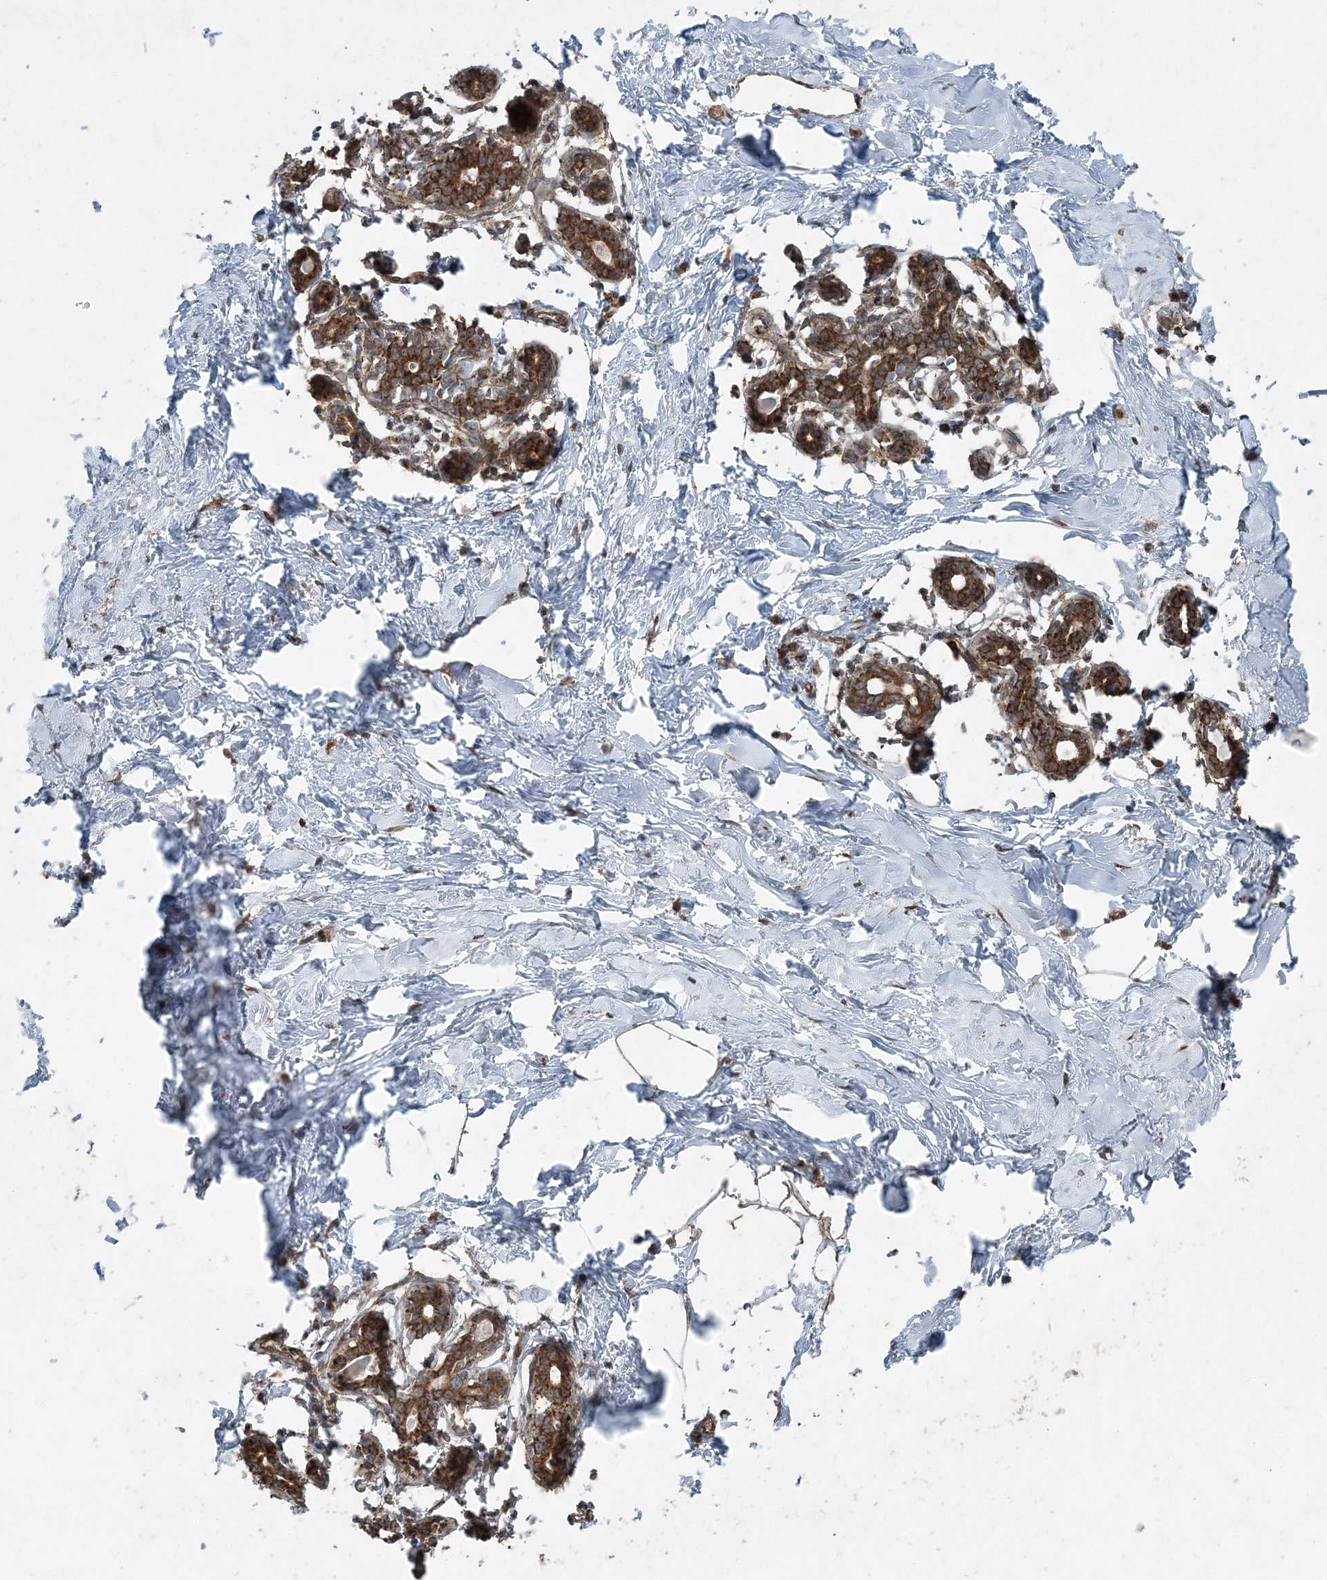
{"staining": {"intensity": "moderate", "quantity": ">75%", "location": "cytoplasmic/membranous"}, "tissue": "breast", "cell_type": "Adipocytes", "image_type": "normal", "snomed": [{"axis": "morphology", "description": "Normal tissue, NOS"}, {"axis": "morphology", "description": "Adenoma, NOS"}, {"axis": "topography", "description": "Breast"}], "caption": "Adipocytes reveal medium levels of moderate cytoplasmic/membranous expression in approximately >75% of cells in benign human breast.", "gene": "COPS7B", "patient": {"sex": "female", "age": 23}}